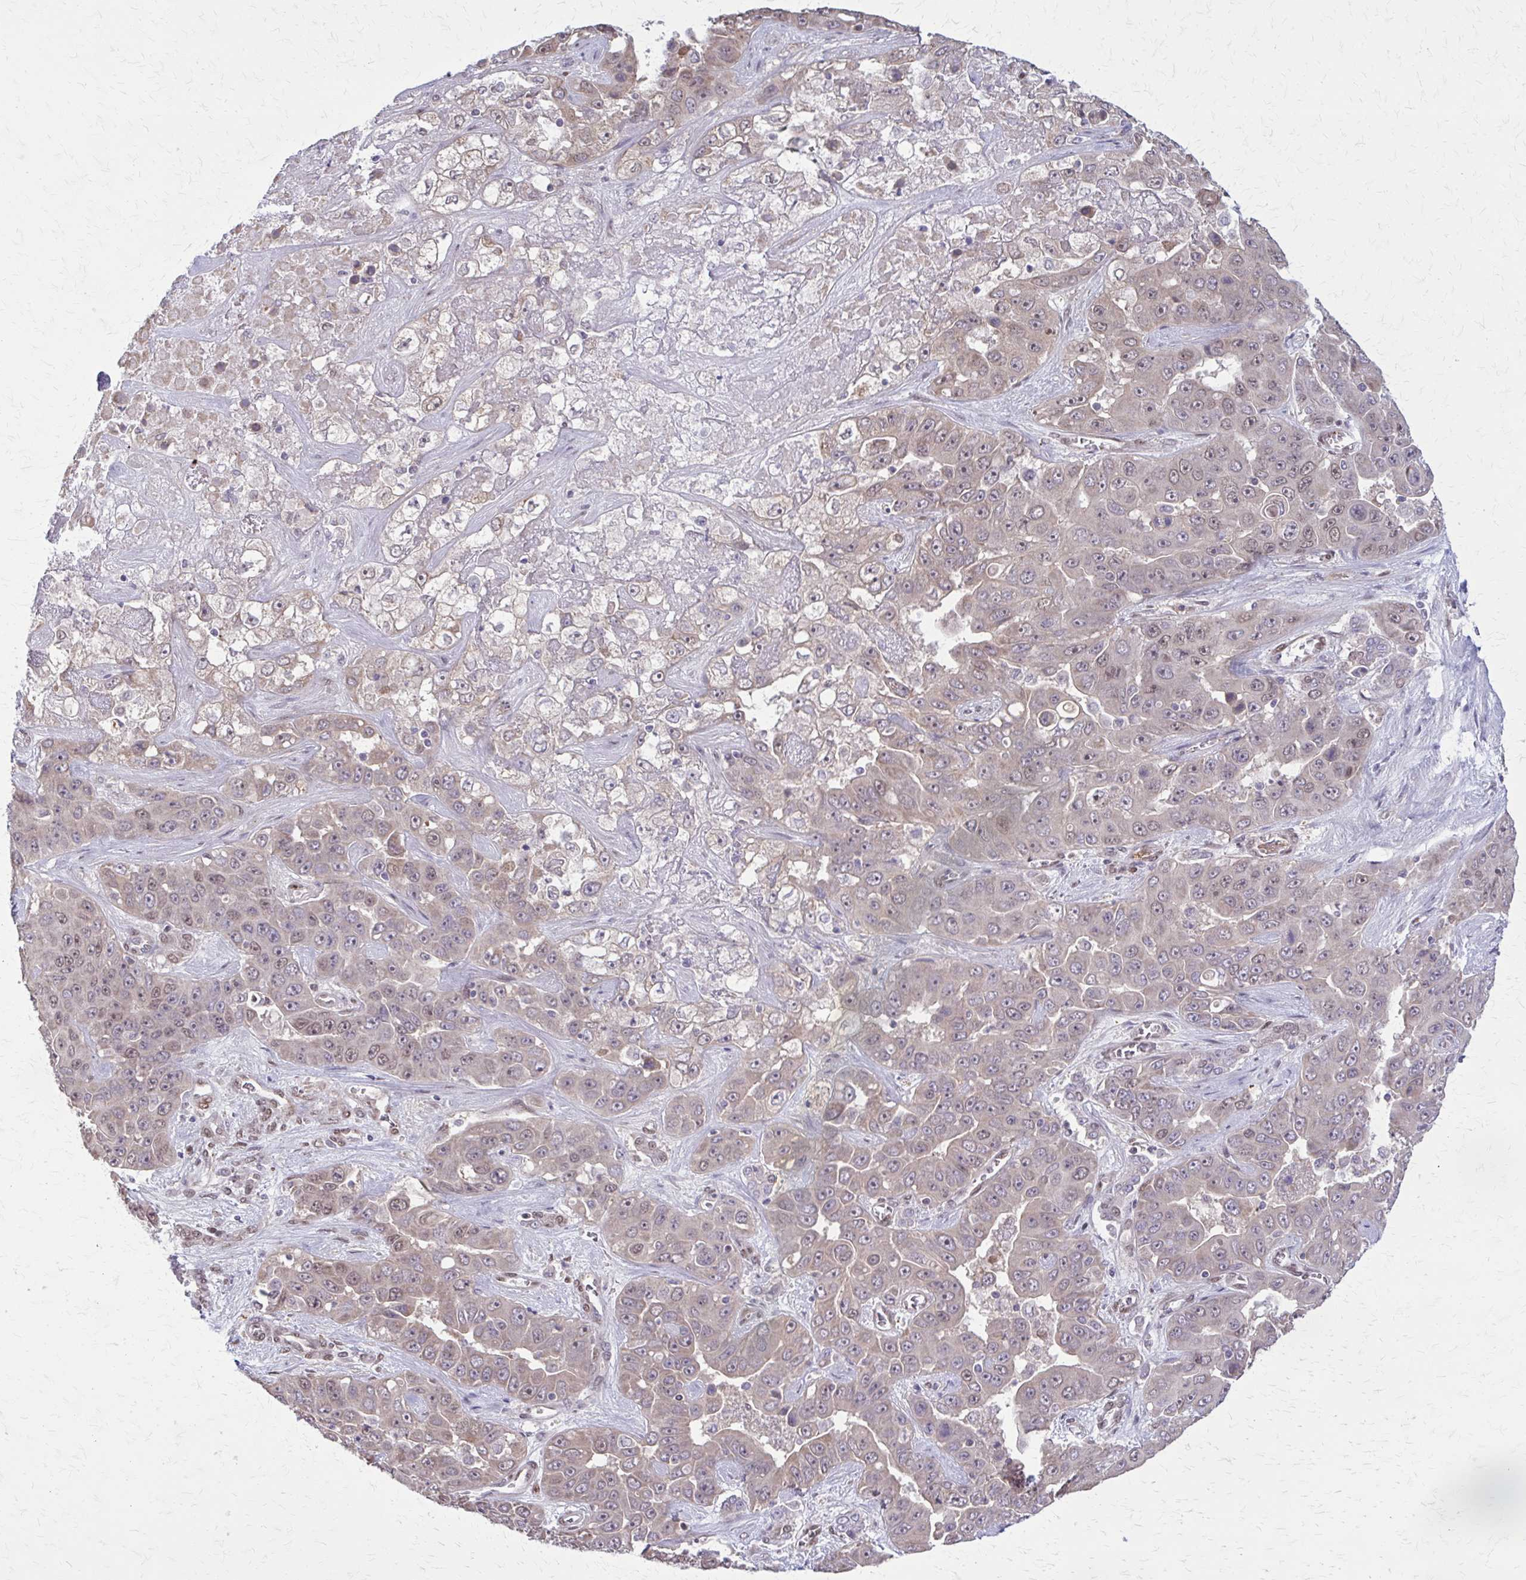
{"staining": {"intensity": "weak", "quantity": "<25%", "location": "nuclear"}, "tissue": "liver cancer", "cell_type": "Tumor cells", "image_type": "cancer", "snomed": [{"axis": "morphology", "description": "Cholangiocarcinoma"}, {"axis": "topography", "description": "Liver"}], "caption": "Immunohistochemistry photomicrograph of human liver cancer (cholangiocarcinoma) stained for a protein (brown), which shows no expression in tumor cells. (Stains: DAB (3,3'-diaminobenzidine) immunohistochemistry (IHC) with hematoxylin counter stain, Microscopy: brightfield microscopy at high magnification).", "gene": "TTF1", "patient": {"sex": "female", "age": 52}}